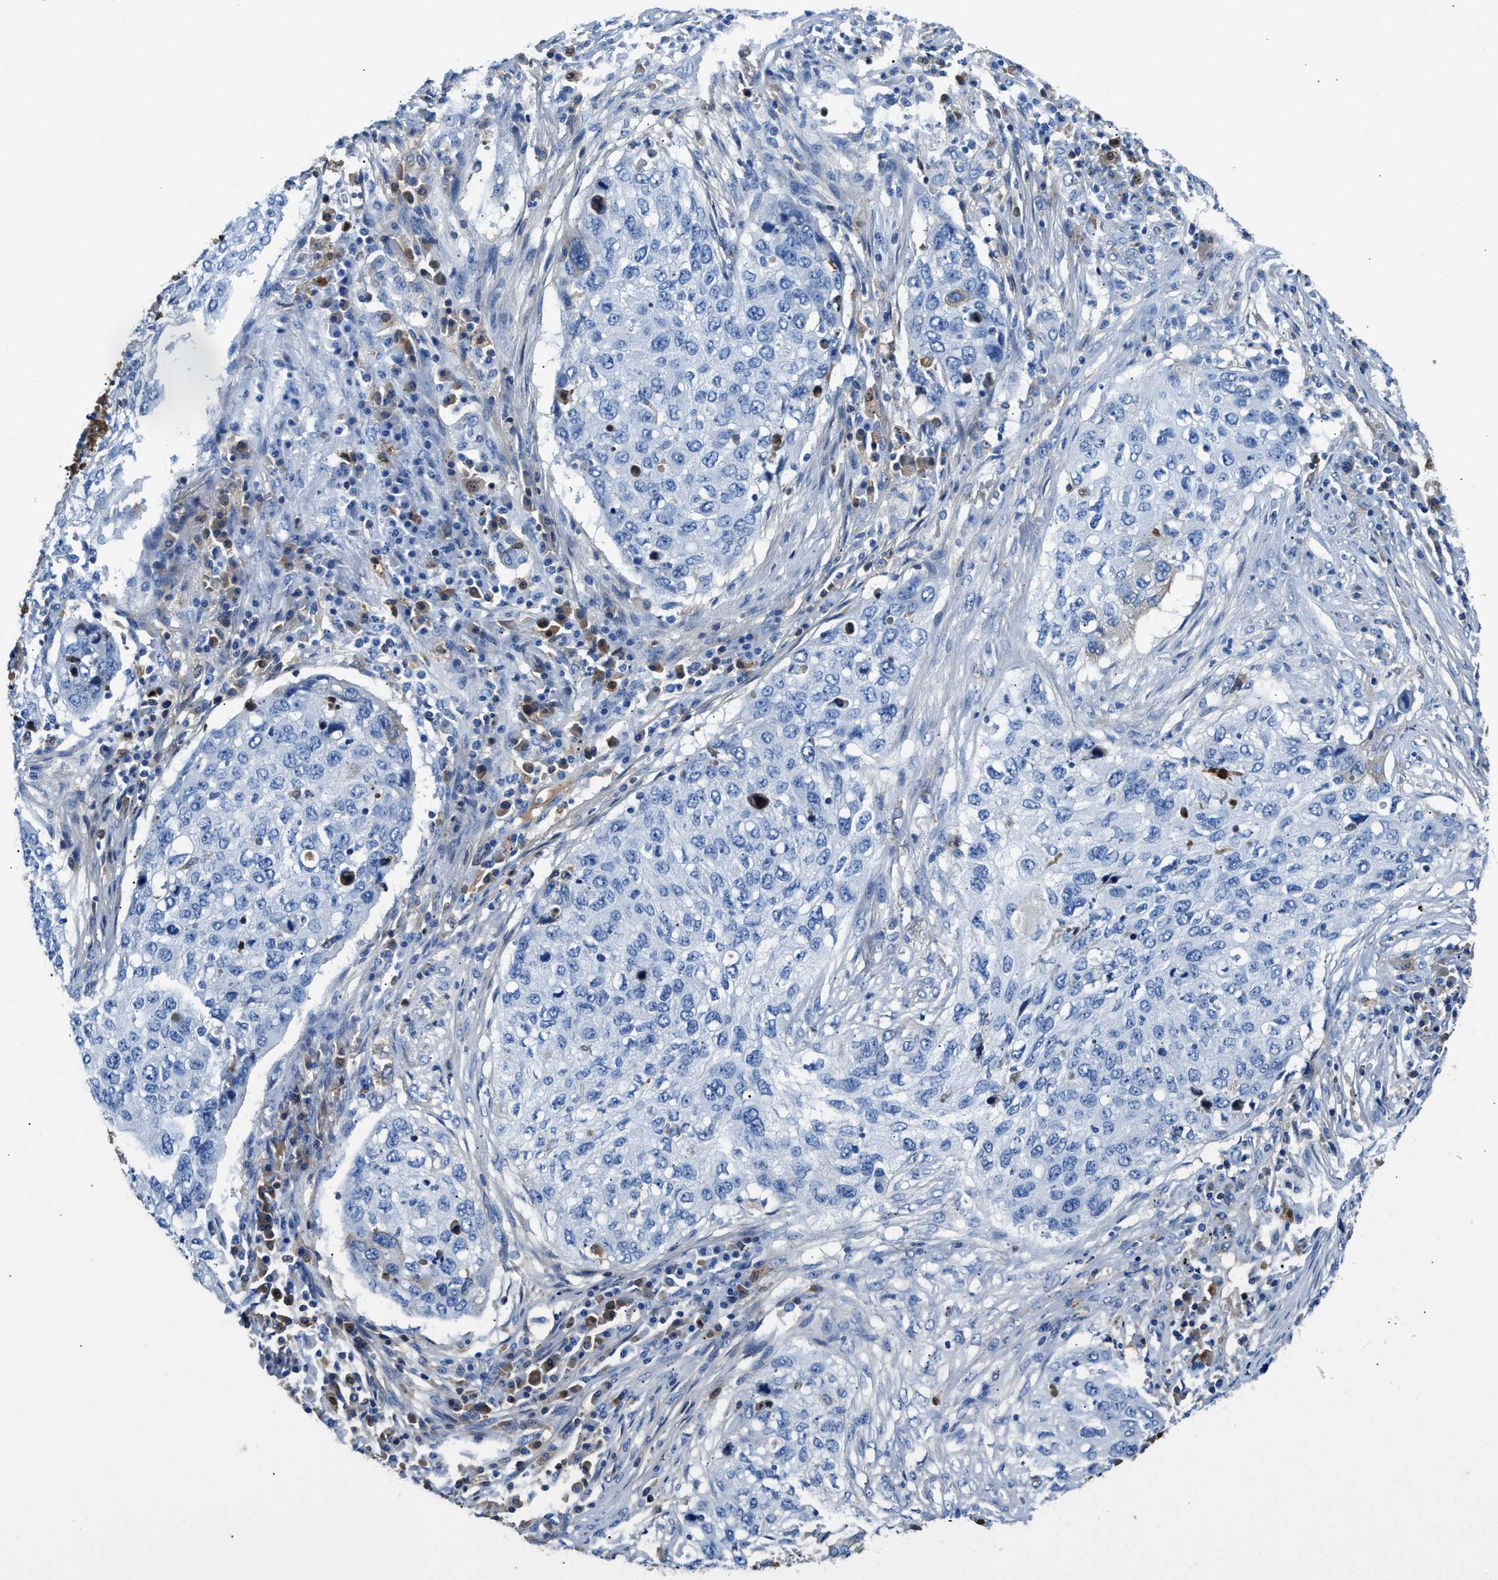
{"staining": {"intensity": "negative", "quantity": "none", "location": "none"}, "tissue": "lung cancer", "cell_type": "Tumor cells", "image_type": "cancer", "snomed": [{"axis": "morphology", "description": "Squamous cell carcinoma, NOS"}, {"axis": "topography", "description": "Lung"}], "caption": "Immunohistochemistry of lung cancer (squamous cell carcinoma) exhibits no positivity in tumor cells.", "gene": "GC", "patient": {"sex": "female", "age": 63}}